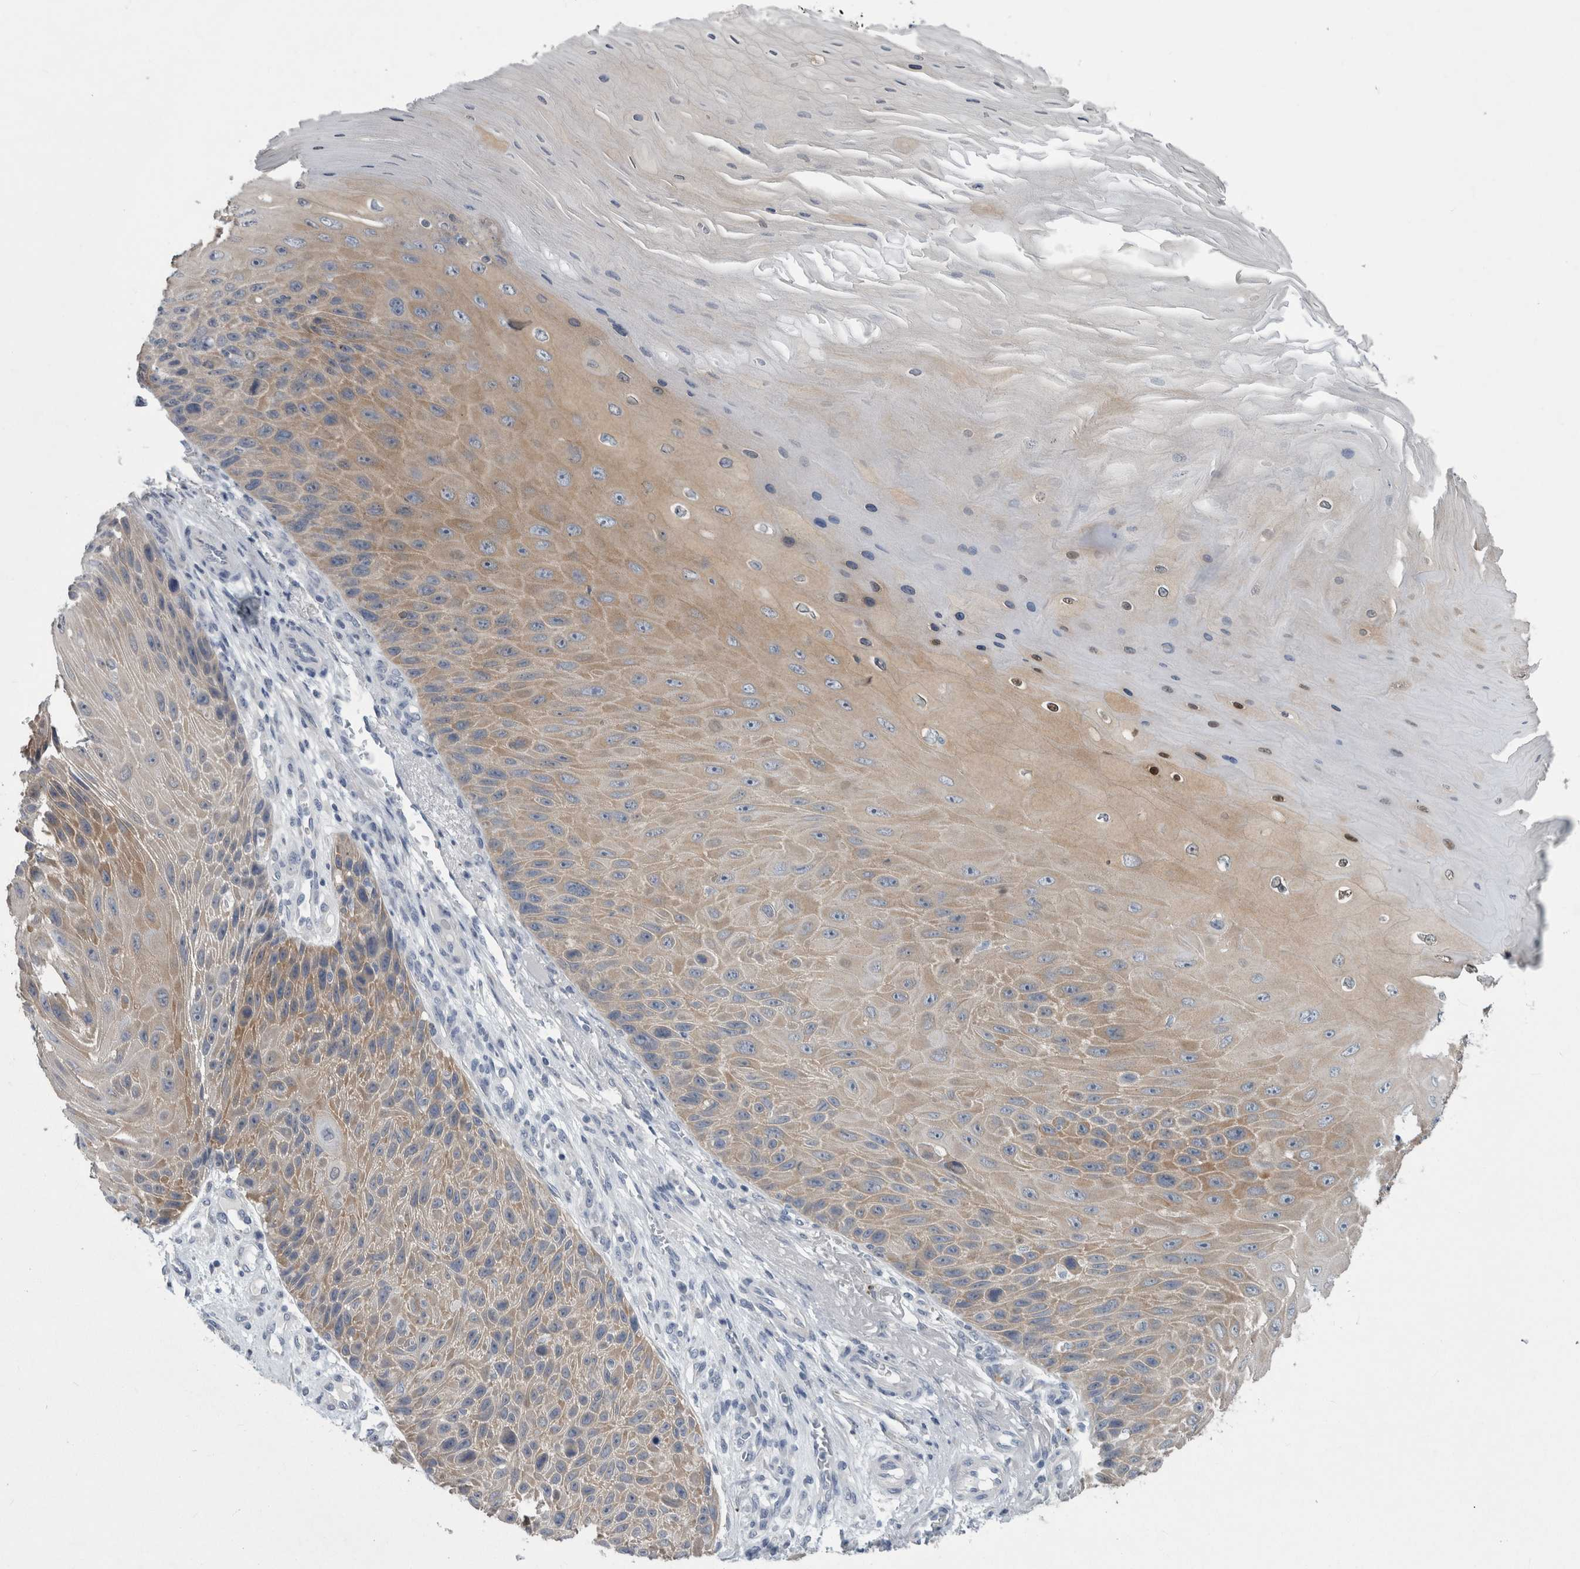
{"staining": {"intensity": "weak", "quantity": ">75%", "location": "cytoplasmic/membranous"}, "tissue": "skin cancer", "cell_type": "Tumor cells", "image_type": "cancer", "snomed": [{"axis": "morphology", "description": "Squamous cell carcinoma, NOS"}, {"axis": "topography", "description": "Skin"}], "caption": "Immunohistochemical staining of human skin squamous cell carcinoma displays weak cytoplasmic/membranous protein expression in approximately >75% of tumor cells.", "gene": "FAM83H", "patient": {"sex": "female", "age": 88}}